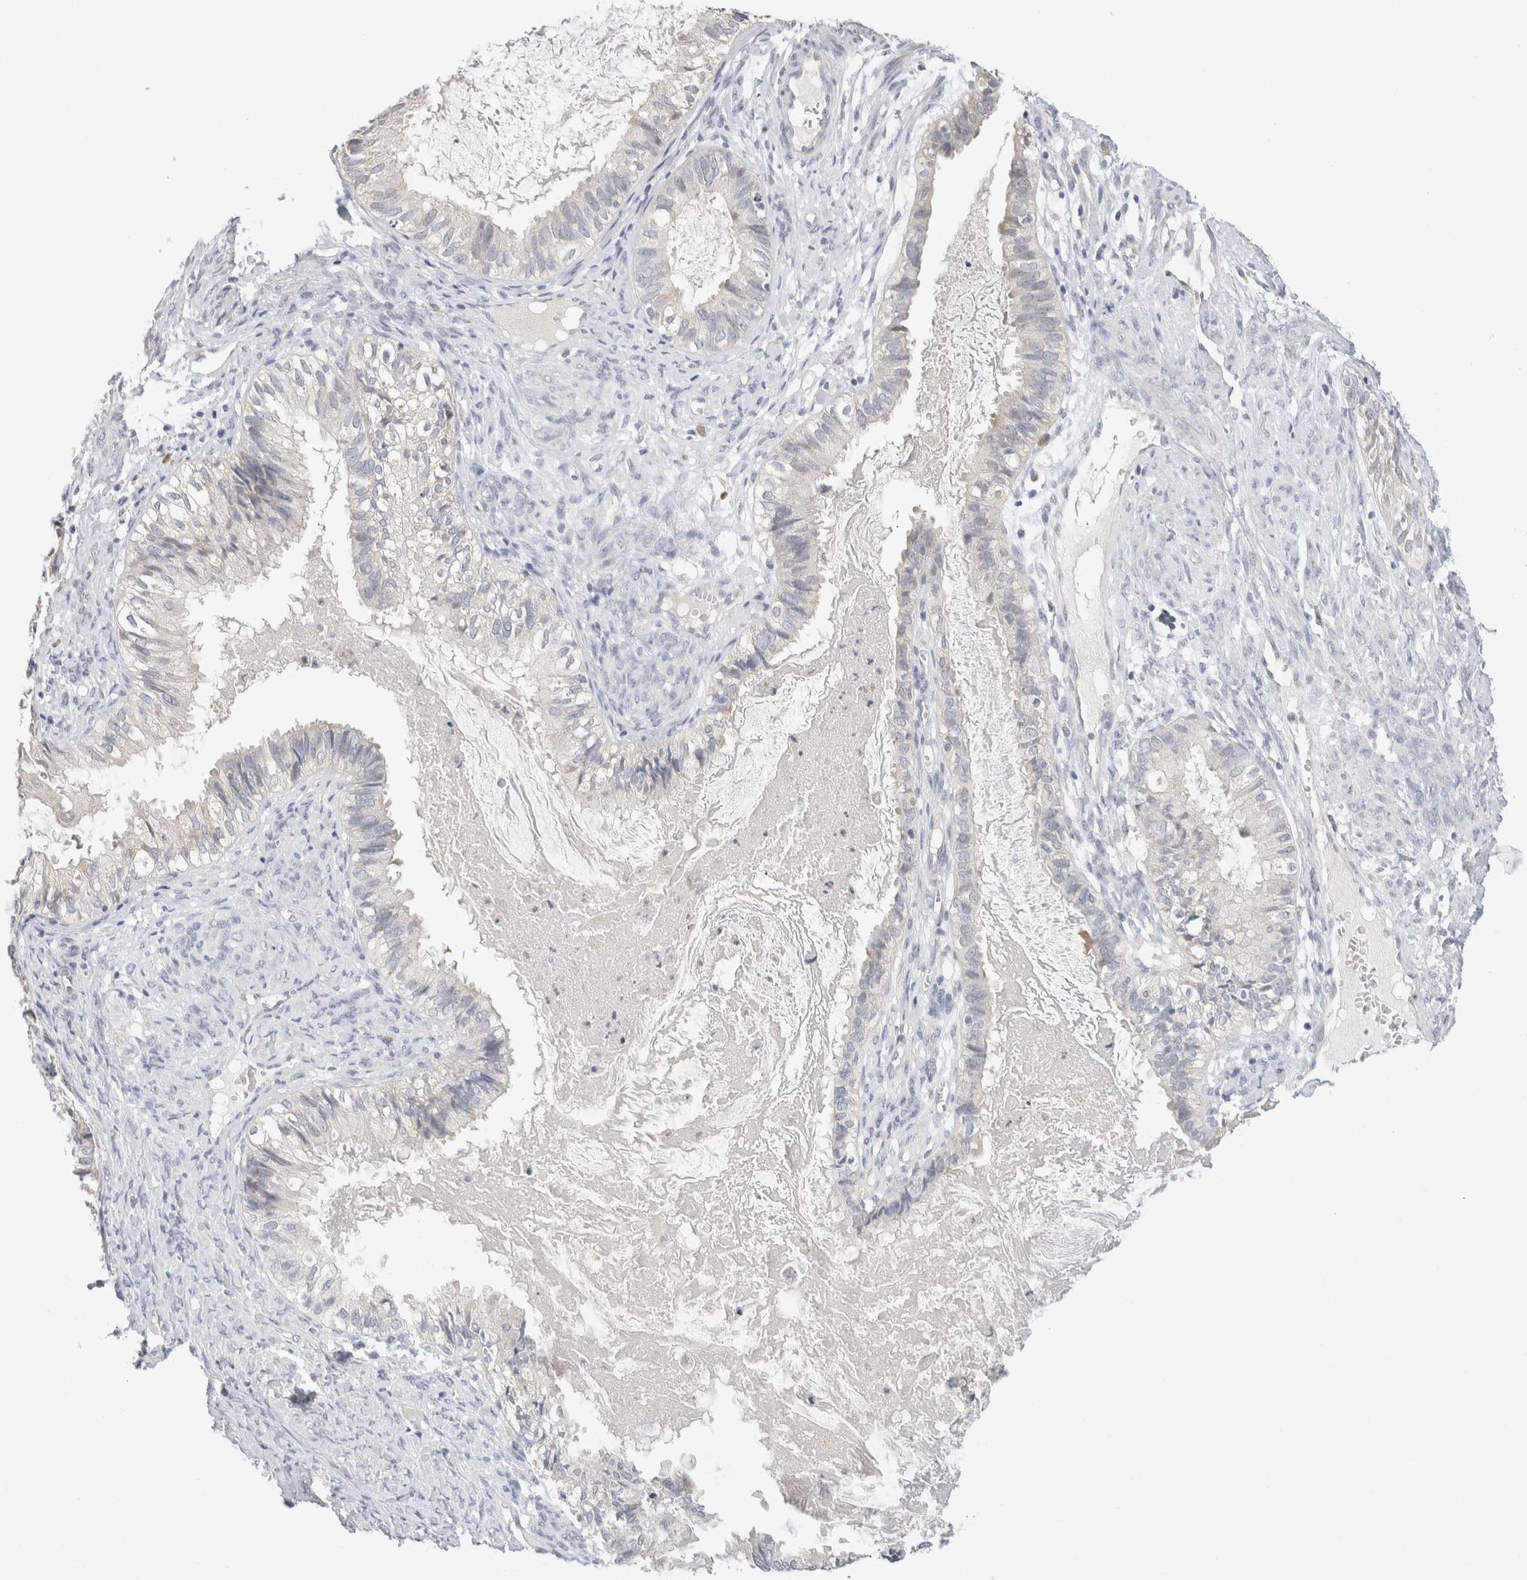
{"staining": {"intensity": "negative", "quantity": "none", "location": "none"}, "tissue": "cervical cancer", "cell_type": "Tumor cells", "image_type": "cancer", "snomed": [{"axis": "morphology", "description": "Normal tissue, NOS"}, {"axis": "morphology", "description": "Adenocarcinoma, NOS"}, {"axis": "topography", "description": "Cervix"}, {"axis": "topography", "description": "Endometrium"}], "caption": "Micrograph shows no protein staining in tumor cells of cervical cancer (adenocarcinoma) tissue.", "gene": "CHRM4", "patient": {"sex": "female", "age": 86}}